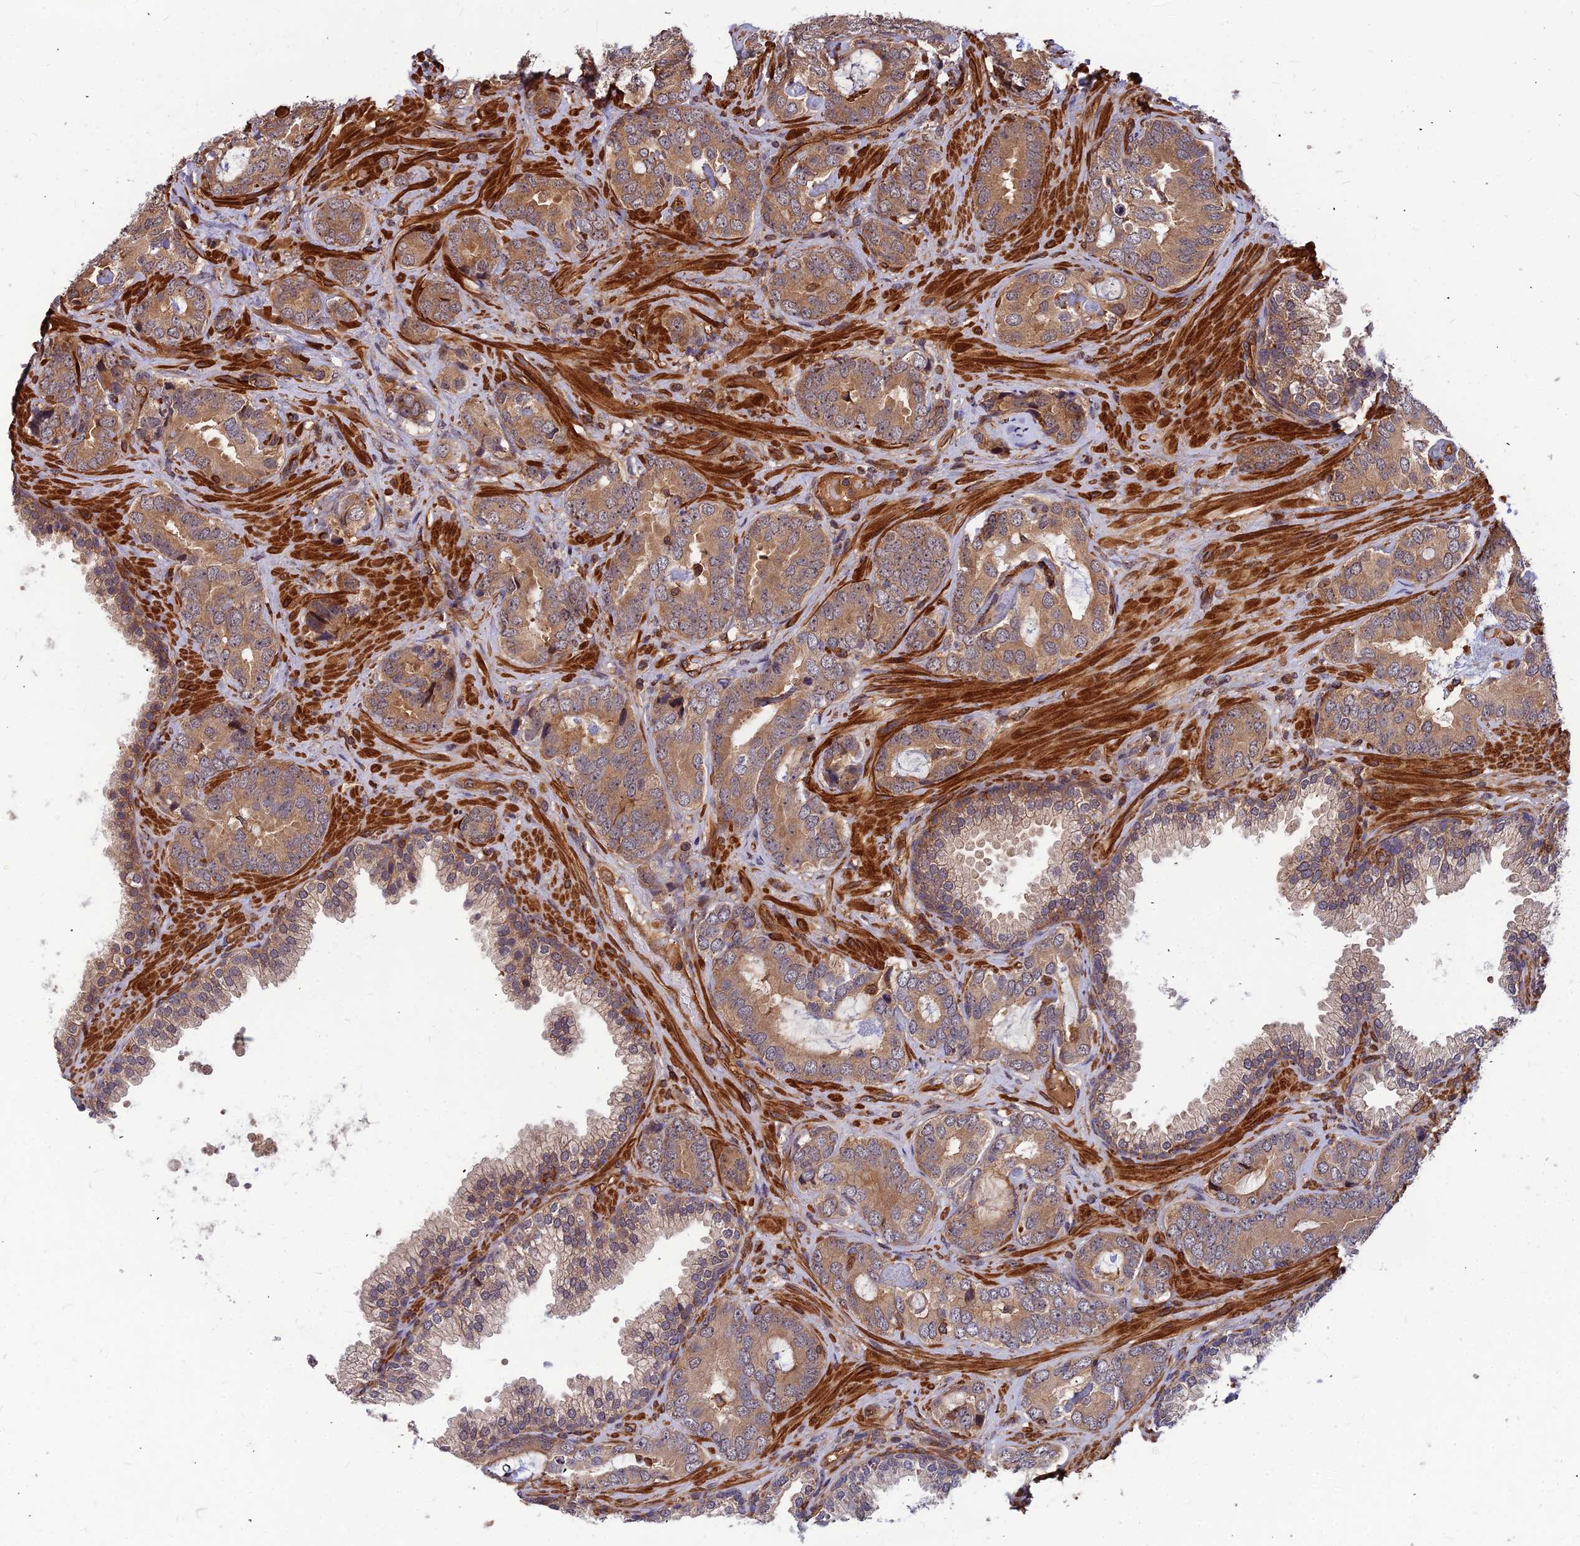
{"staining": {"intensity": "moderate", "quantity": "25%-75%", "location": "cytoplasmic/membranous"}, "tissue": "prostate cancer", "cell_type": "Tumor cells", "image_type": "cancer", "snomed": [{"axis": "morphology", "description": "Adenocarcinoma, High grade"}, {"axis": "topography", "description": "Prostate"}], "caption": "The photomicrograph exhibits a brown stain indicating the presence of a protein in the cytoplasmic/membranous of tumor cells in prostate cancer.", "gene": "ZNF467", "patient": {"sex": "male", "age": 71}}